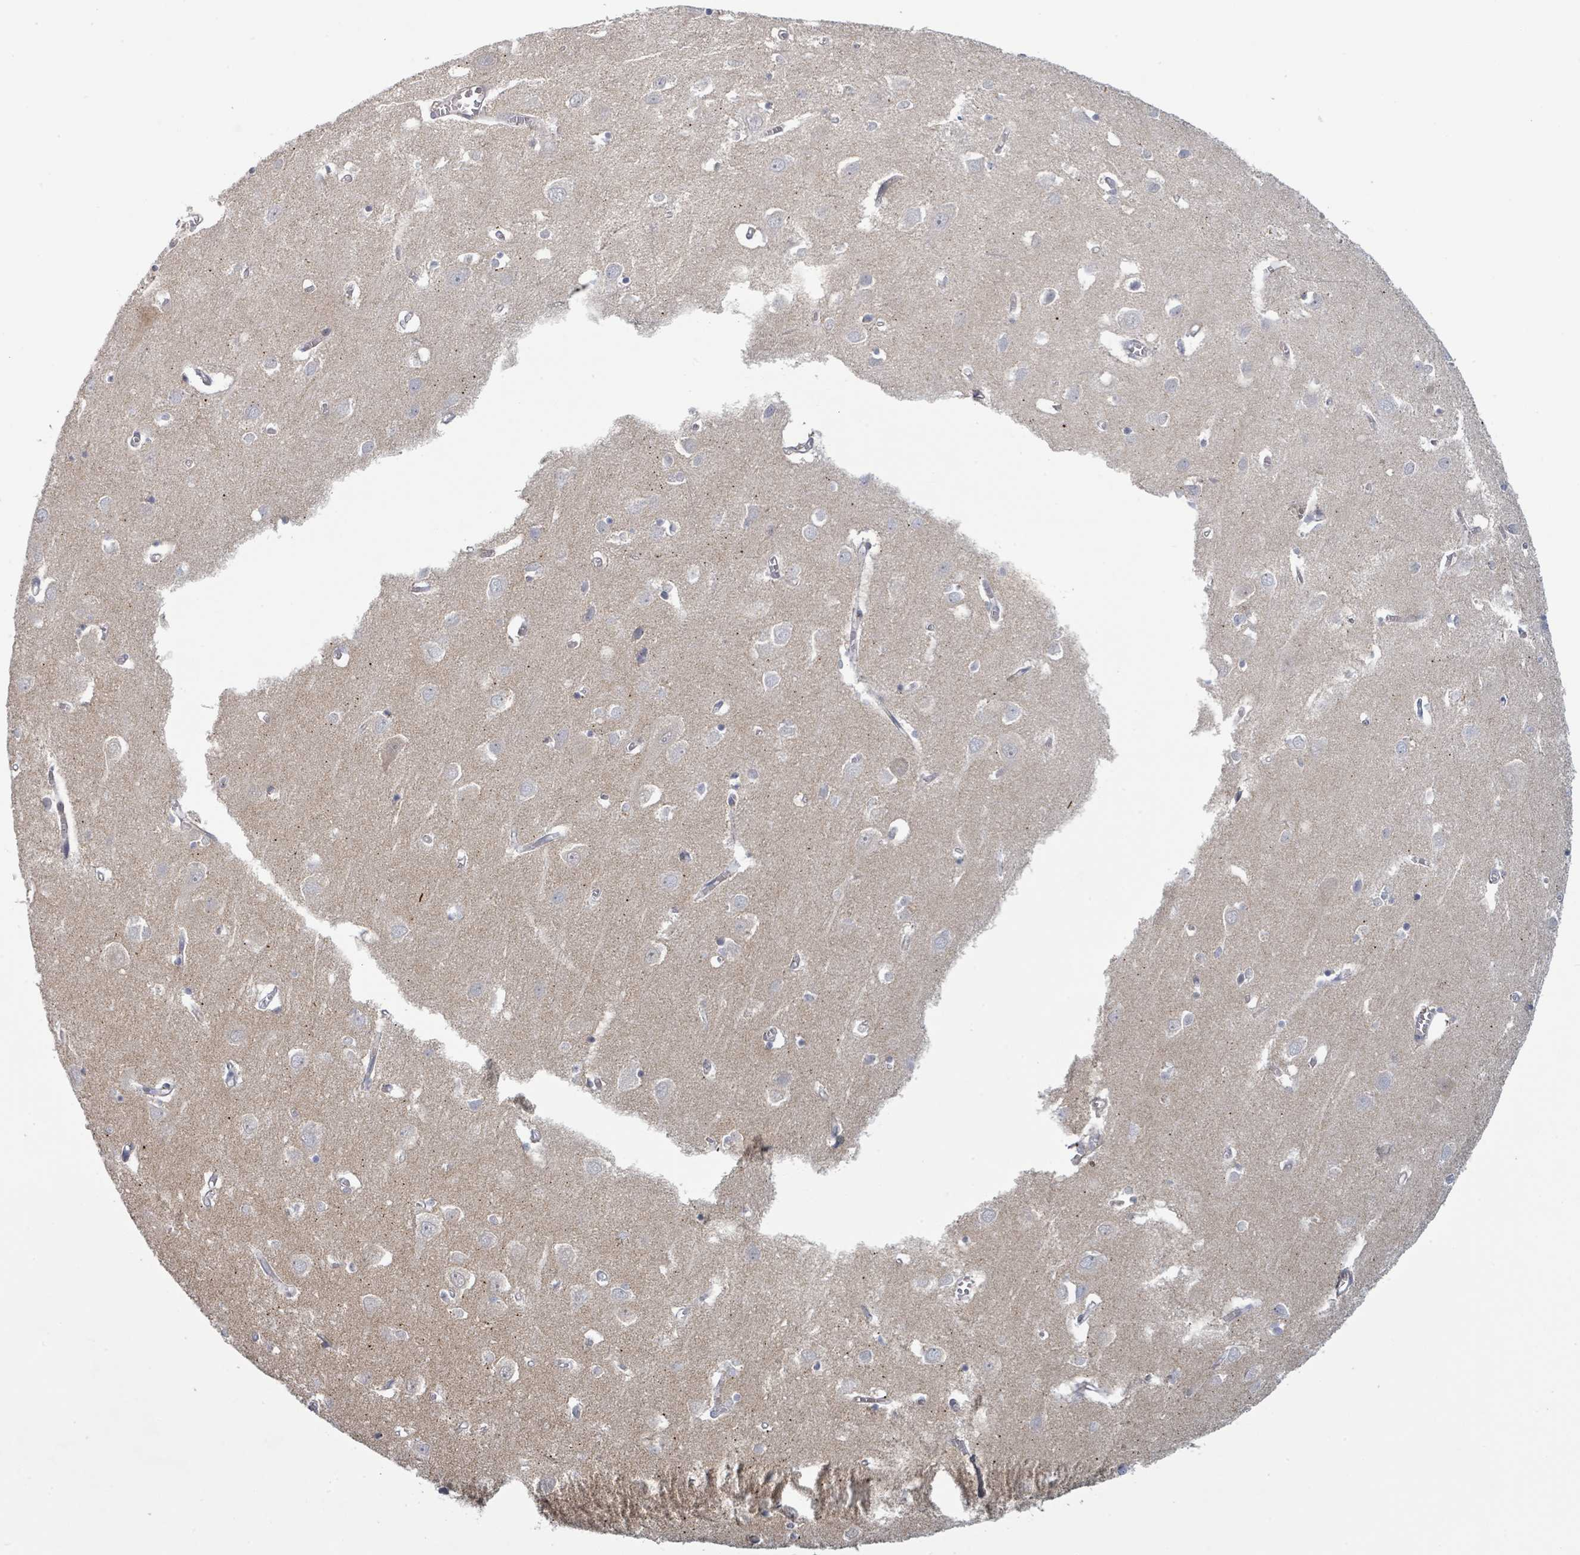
{"staining": {"intensity": "negative", "quantity": "none", "location": "none"}, "tissue": "cerebral cortex", "cell_type": "Endothelial cells", "image_type": "normal", "snomed": [{"axis": "morphology", "description": "Normal tissue, NOS"}, {"axis": "topography", "description": "Cerebral cortex"}], "caption": "The image reveals no significant positivity in endothelial cells of cerebral cortex. Nuclei are stained in blue.", "gene": "COL5A3", "patient": {"sex": "male", "age": 70}}